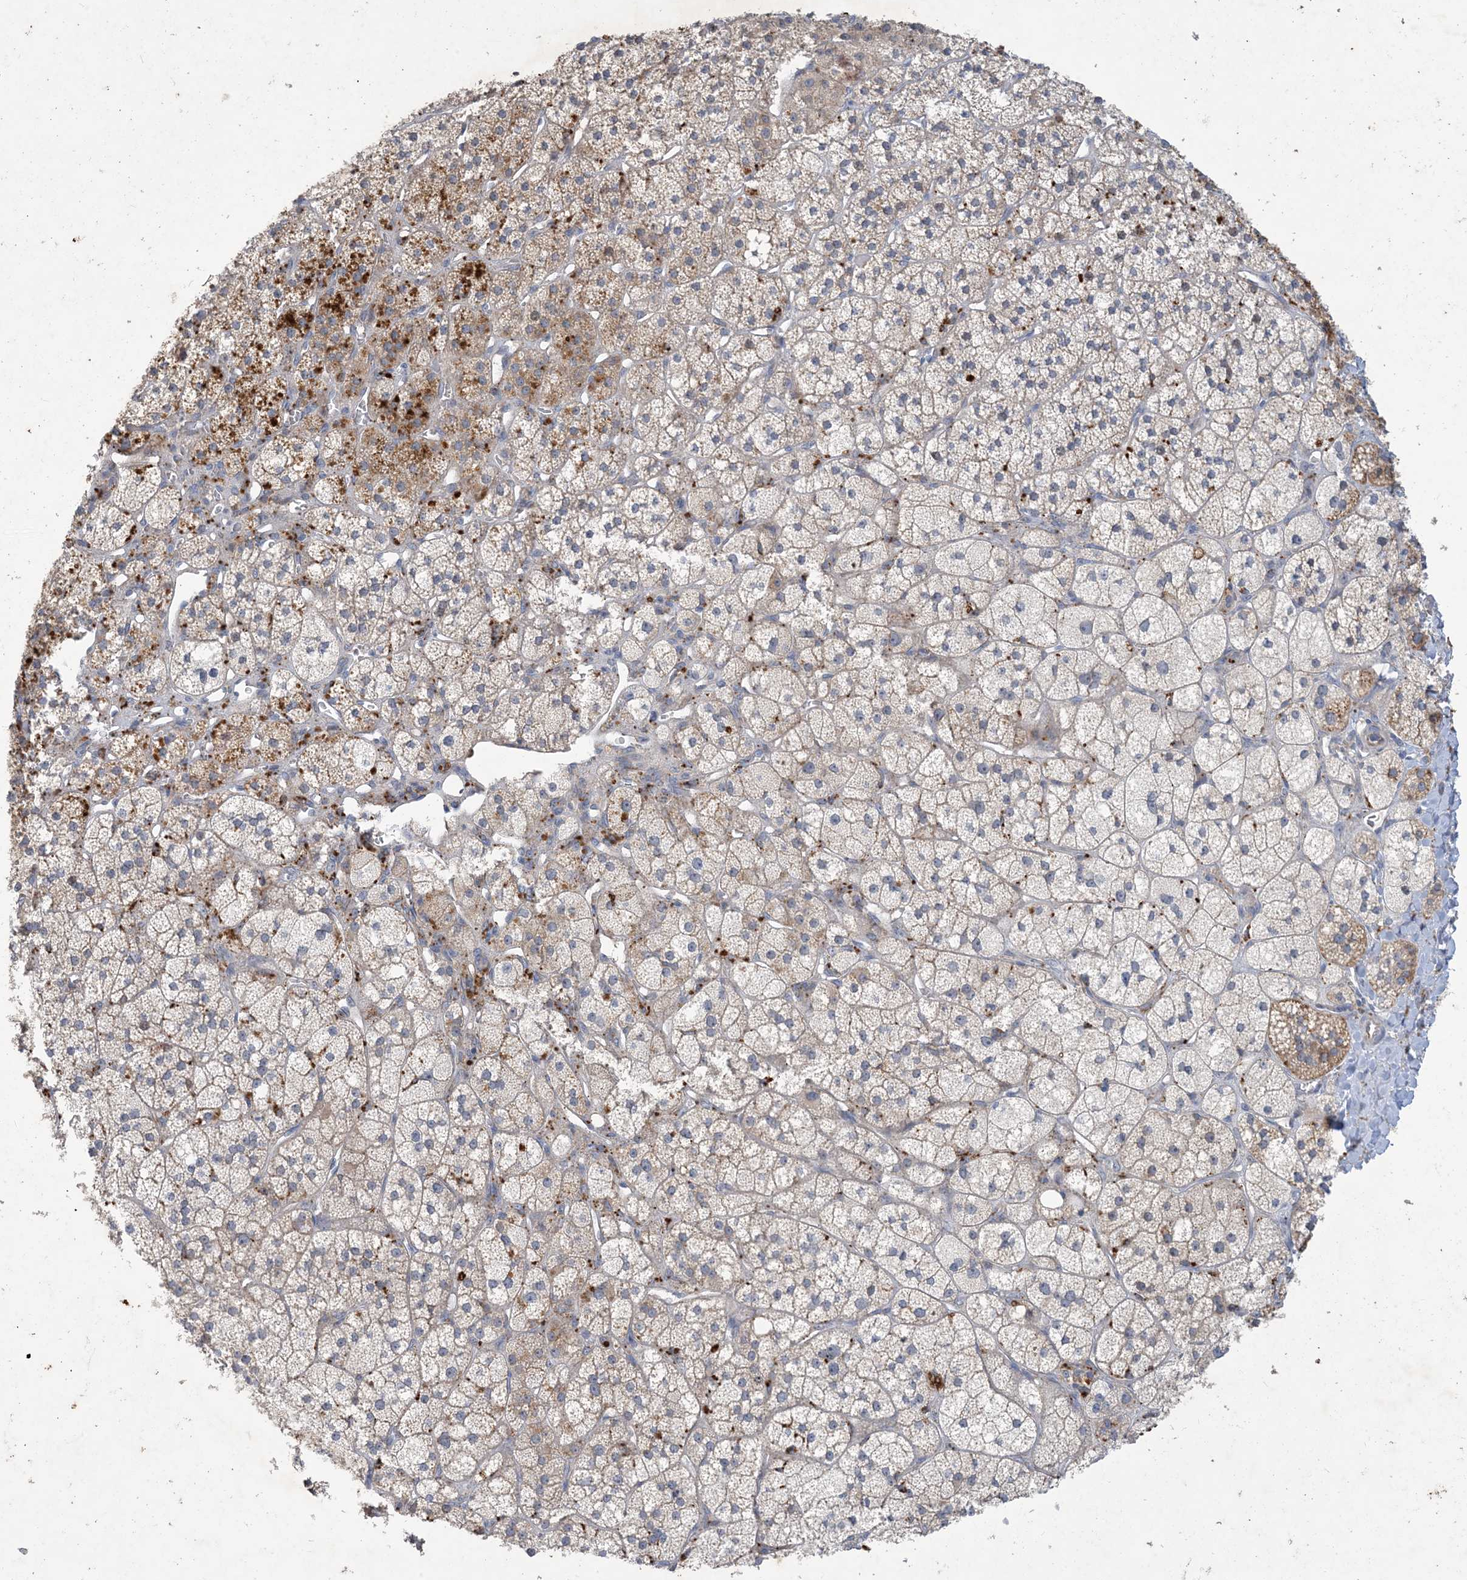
{"staining": {"intensity": "moderate", "quantity": "25%-75%", "location": "cytoplasmic/membranous"}, "tissue": "adrenal gland", "cell_type": "Glandular cells", "image_type": "normal", "snomed": [{"axis": "morphology", "description": "Normal tissue, NOS"}, {"axis": "topography", "description": "Adrenal gland"}], "caption": "The micrograph displays immunohistochemical staining of unremarkable adrenal gland. There is moderate cytoplasmic/membranous staining is seen in about 25%-75% of glandular cells.", "gene": "MRPS18A", "patient": {"sex": "male", "age": 61}}